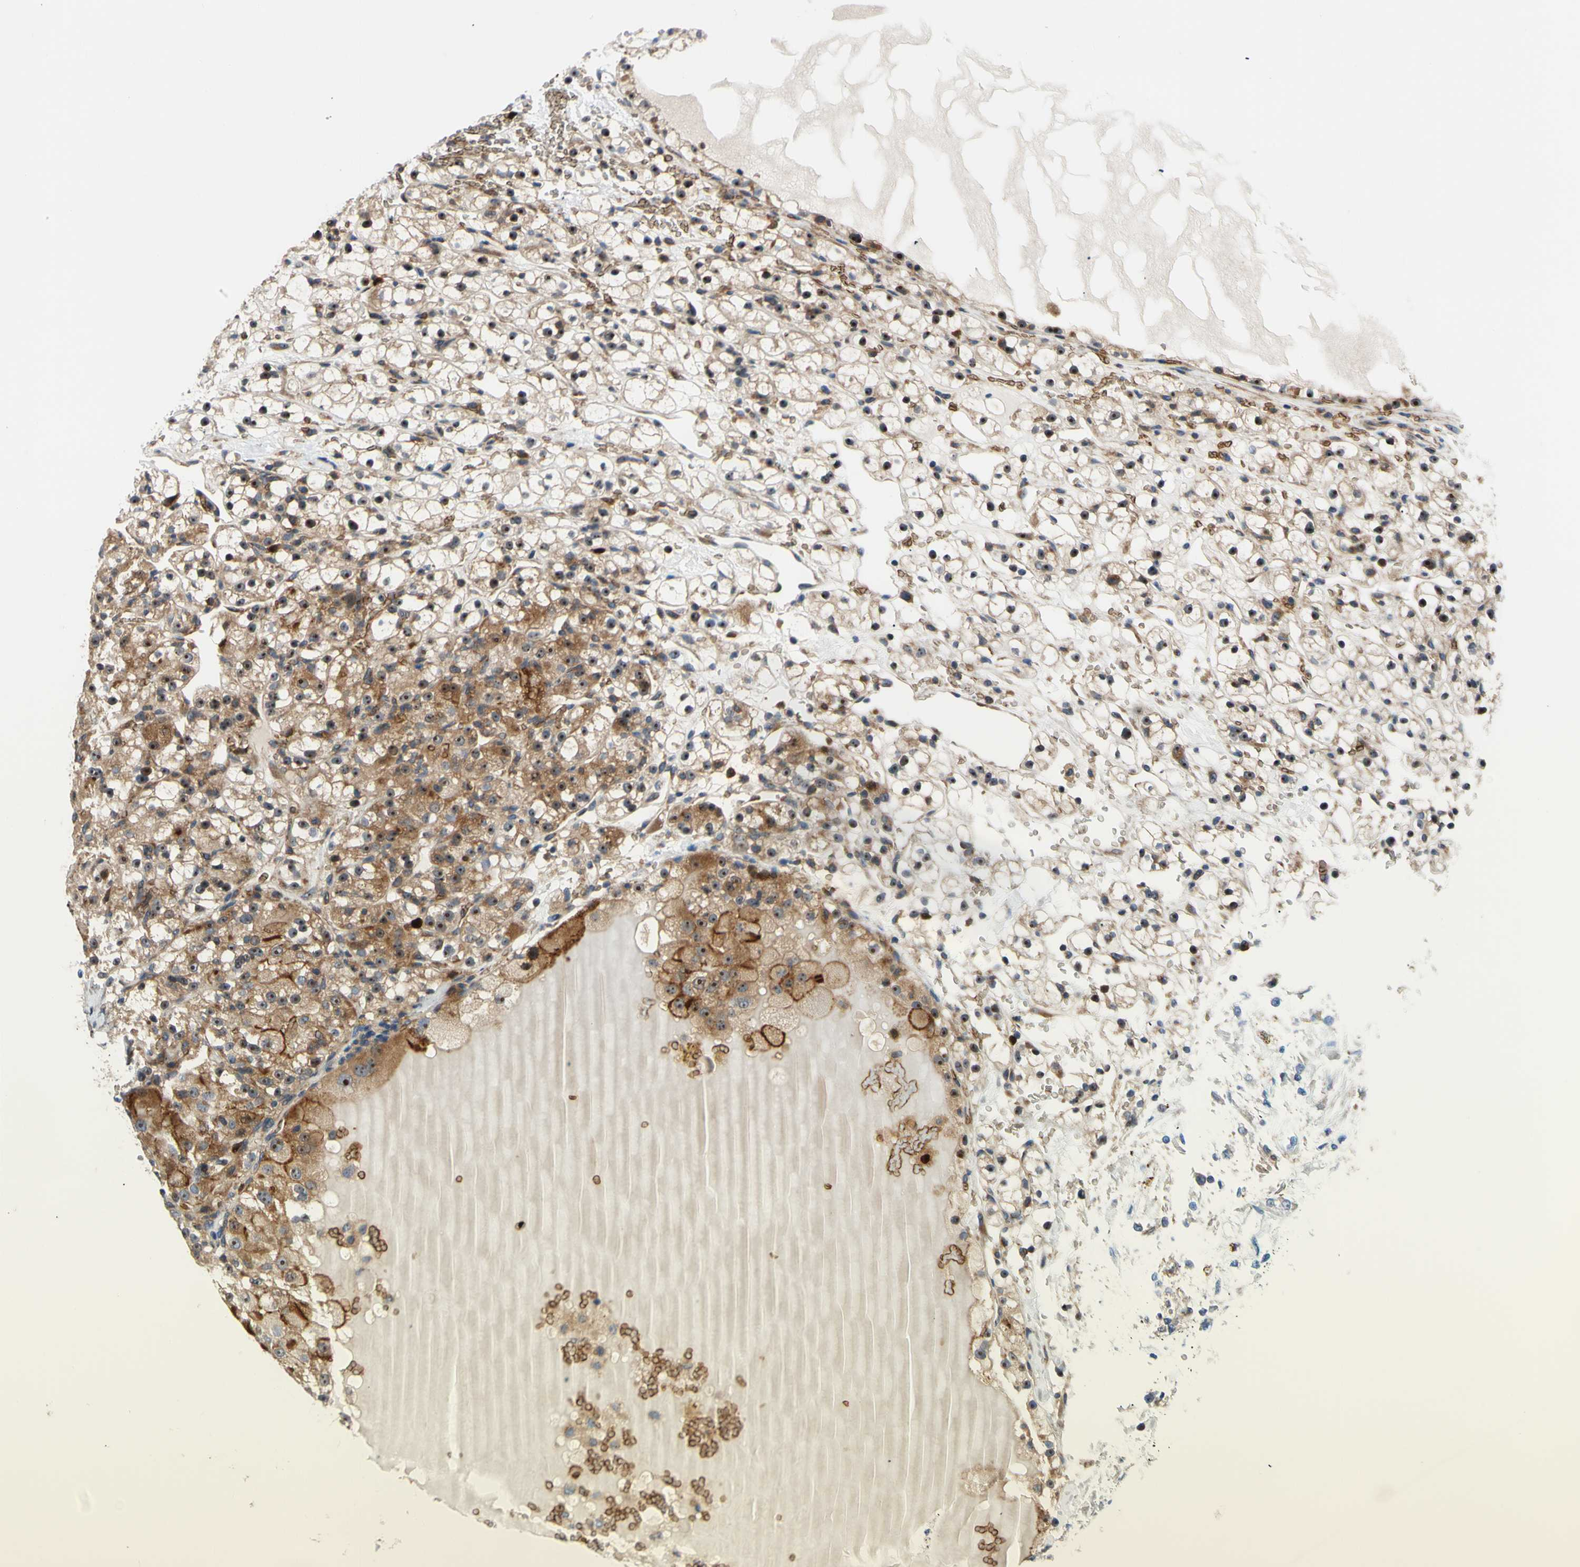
{"staining": {"intensity": "moderate", "quantity": "25%-75%", "location": "cytoplasmic/membranous,nuclear"}, "tissue": "renal cancer", "cell_type": "Tumor cells", "image_type": "cancer", "snomed": [{"axis": "morphology", "description": "Adenocarcinoma, NOS"}, {"axis": "topography", "description": "Kidney"}], "caption": "Immunohistochemical staining of human renal cancer (adenocarcinoma) demonstrates medium levels of moderate cytoplasmic/membranous and nuclear positivity in approximately 25%-75% of tumor cells.", "gene": "USP9X", "patient": {"sex": "male", "age": 61}}